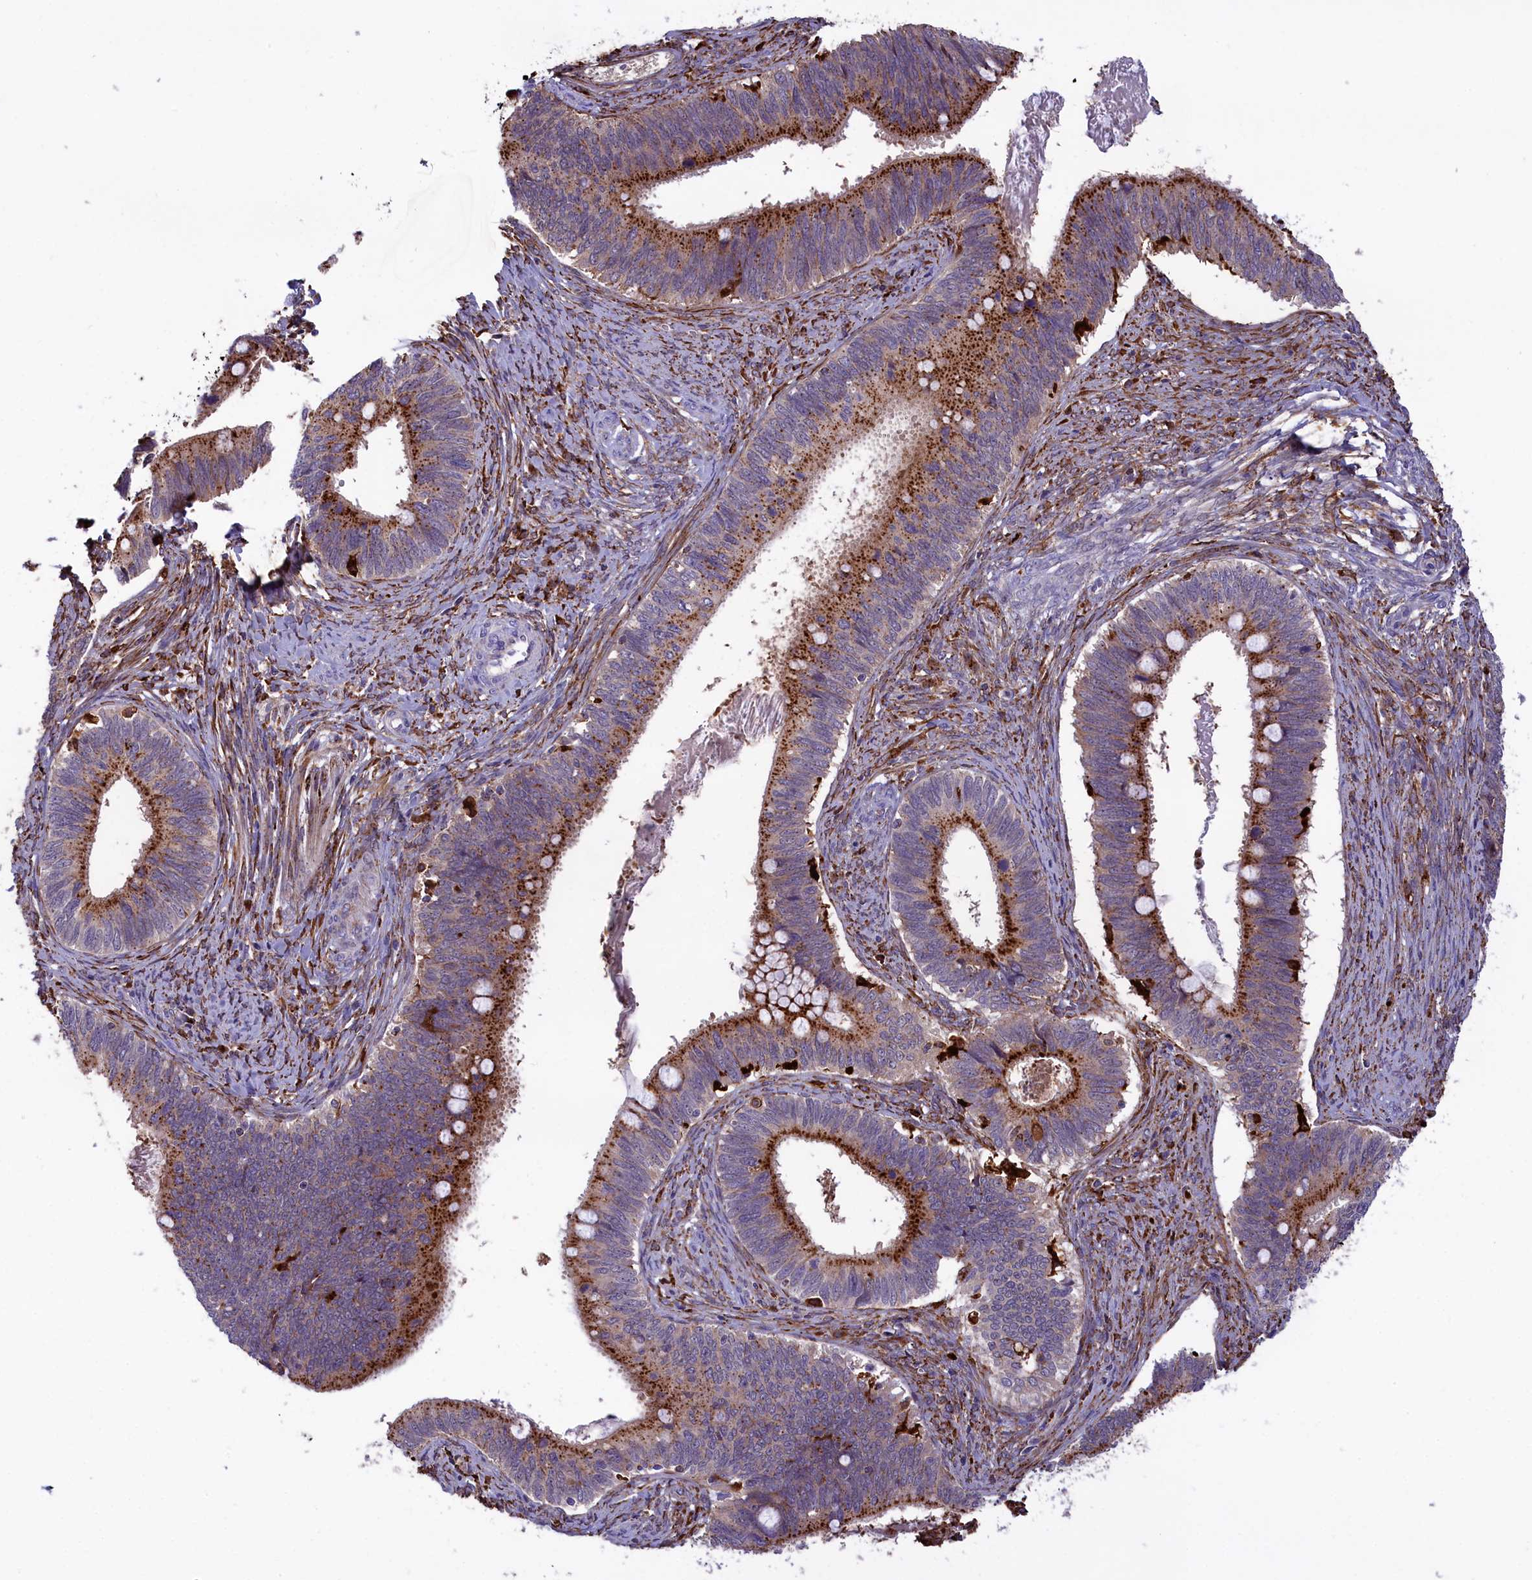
{"staining": {"intensity": "strong", "quantity": "25%-75%", "location": "cytoplasmic/membranous"}, "tissue": "cervical cancer", "cell_type": "Tumor cells", "image_type": "cancer", "snomed": [{"axis": "morphology", "description": "Adenocarcinoma, NOS"}, {"axis": "topography", "description": "Cervix"}], "caption": "Strong cytoplasmic/membranous staining is appreciated in about 25%-75% of tumor cells in adenocarcinoma (cervical).", "gene": "MAN2B1", "patient": {"sex": "female", "age": 42}}